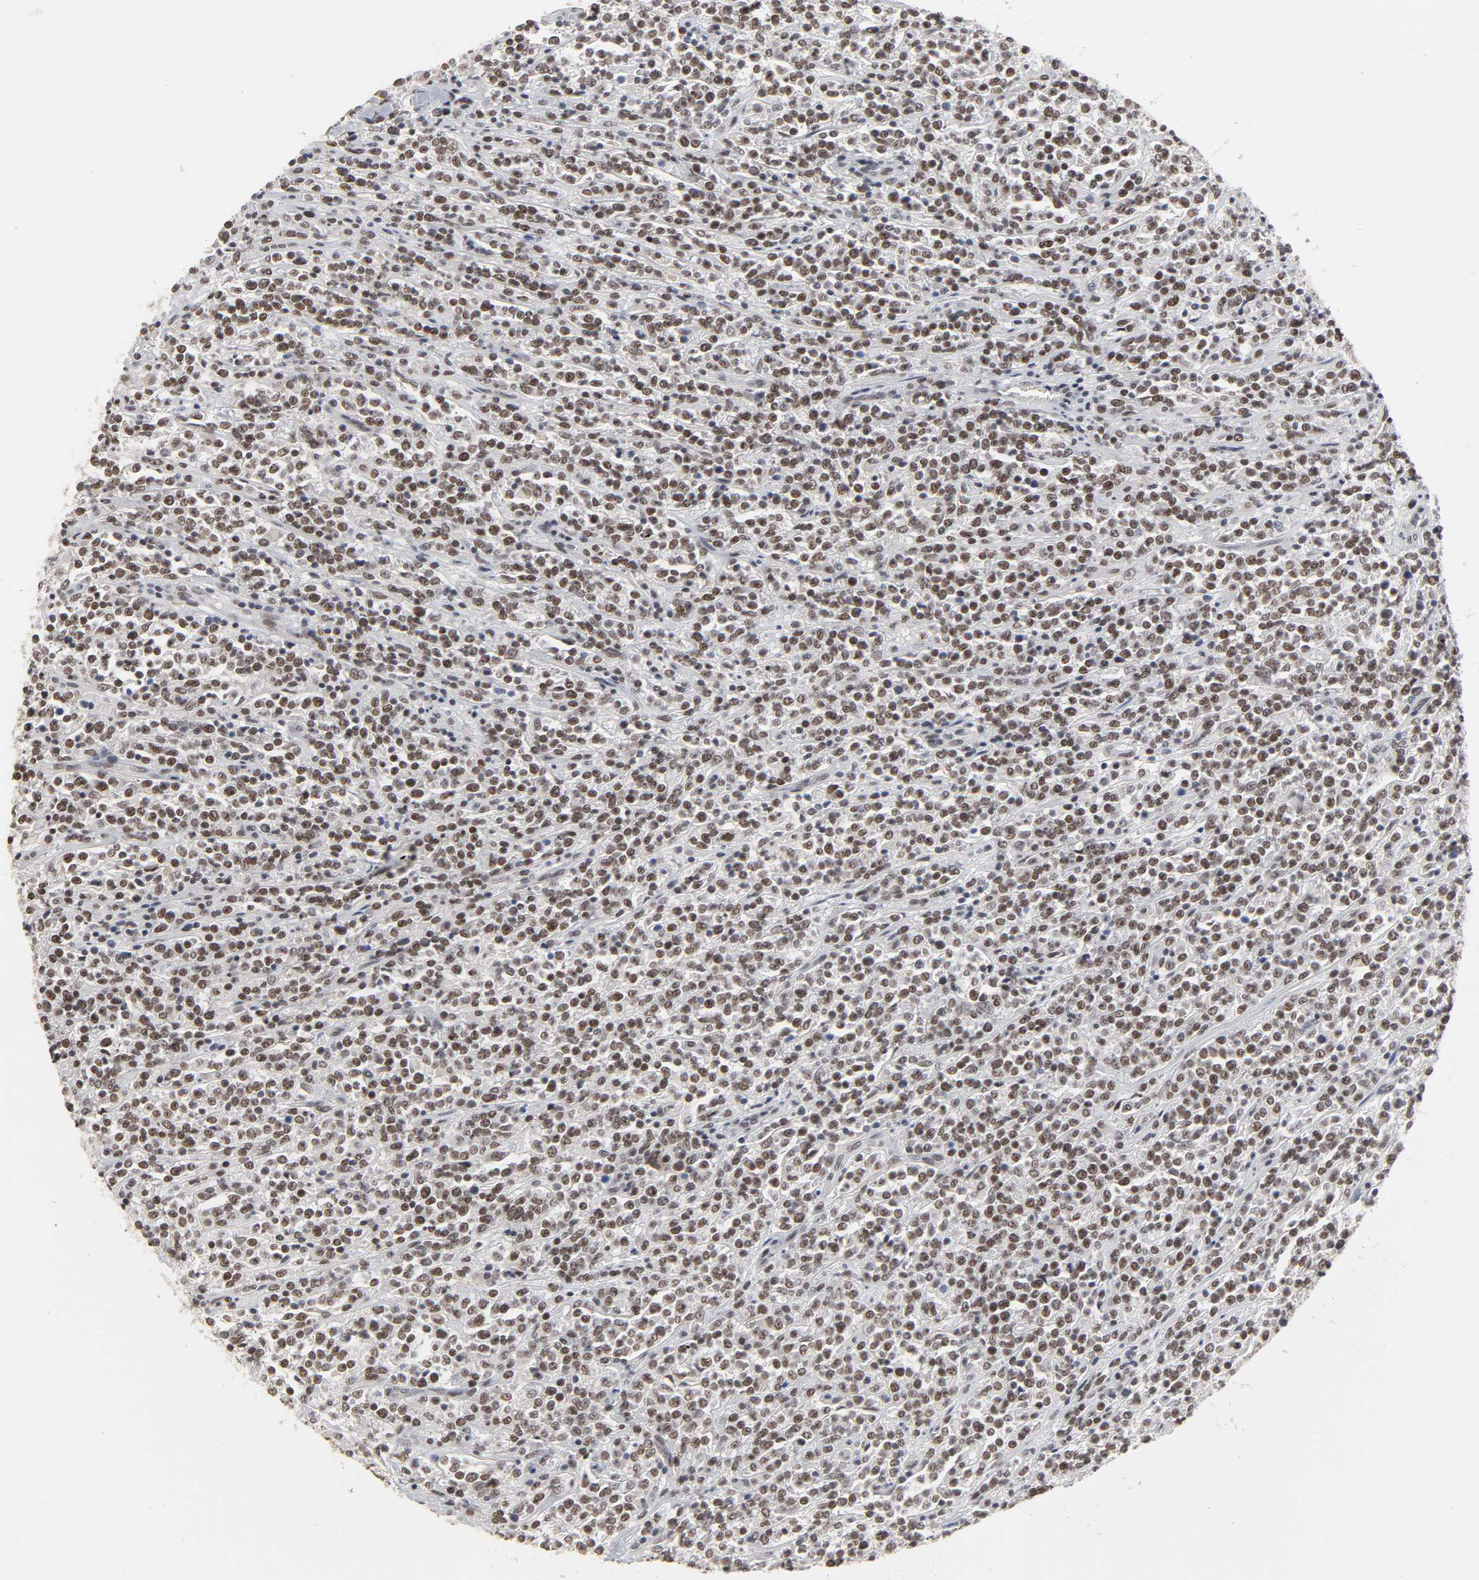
{"staining": {"intensity": "moderate", "quantity": ">75%", "location": "nuclear"}, "tissue": "lymphoma", "cell_type": "Tumor cells", "image_type": "cancer", "snomed": [{"axis": "morphology", "description": "Malignant lymphoma, non-Hodgkin's type, High grade"}, {"axis": "topography", "description": "Soft tissue"}], "caption": "This image reveals immunohistochemistry (IHC) staining of human lymphoma, with medium moderate nuclear staining in approximately >75% of tumor cells.", "gene": "TRIM33", "patient": {"sex": "male", "age": 18}}